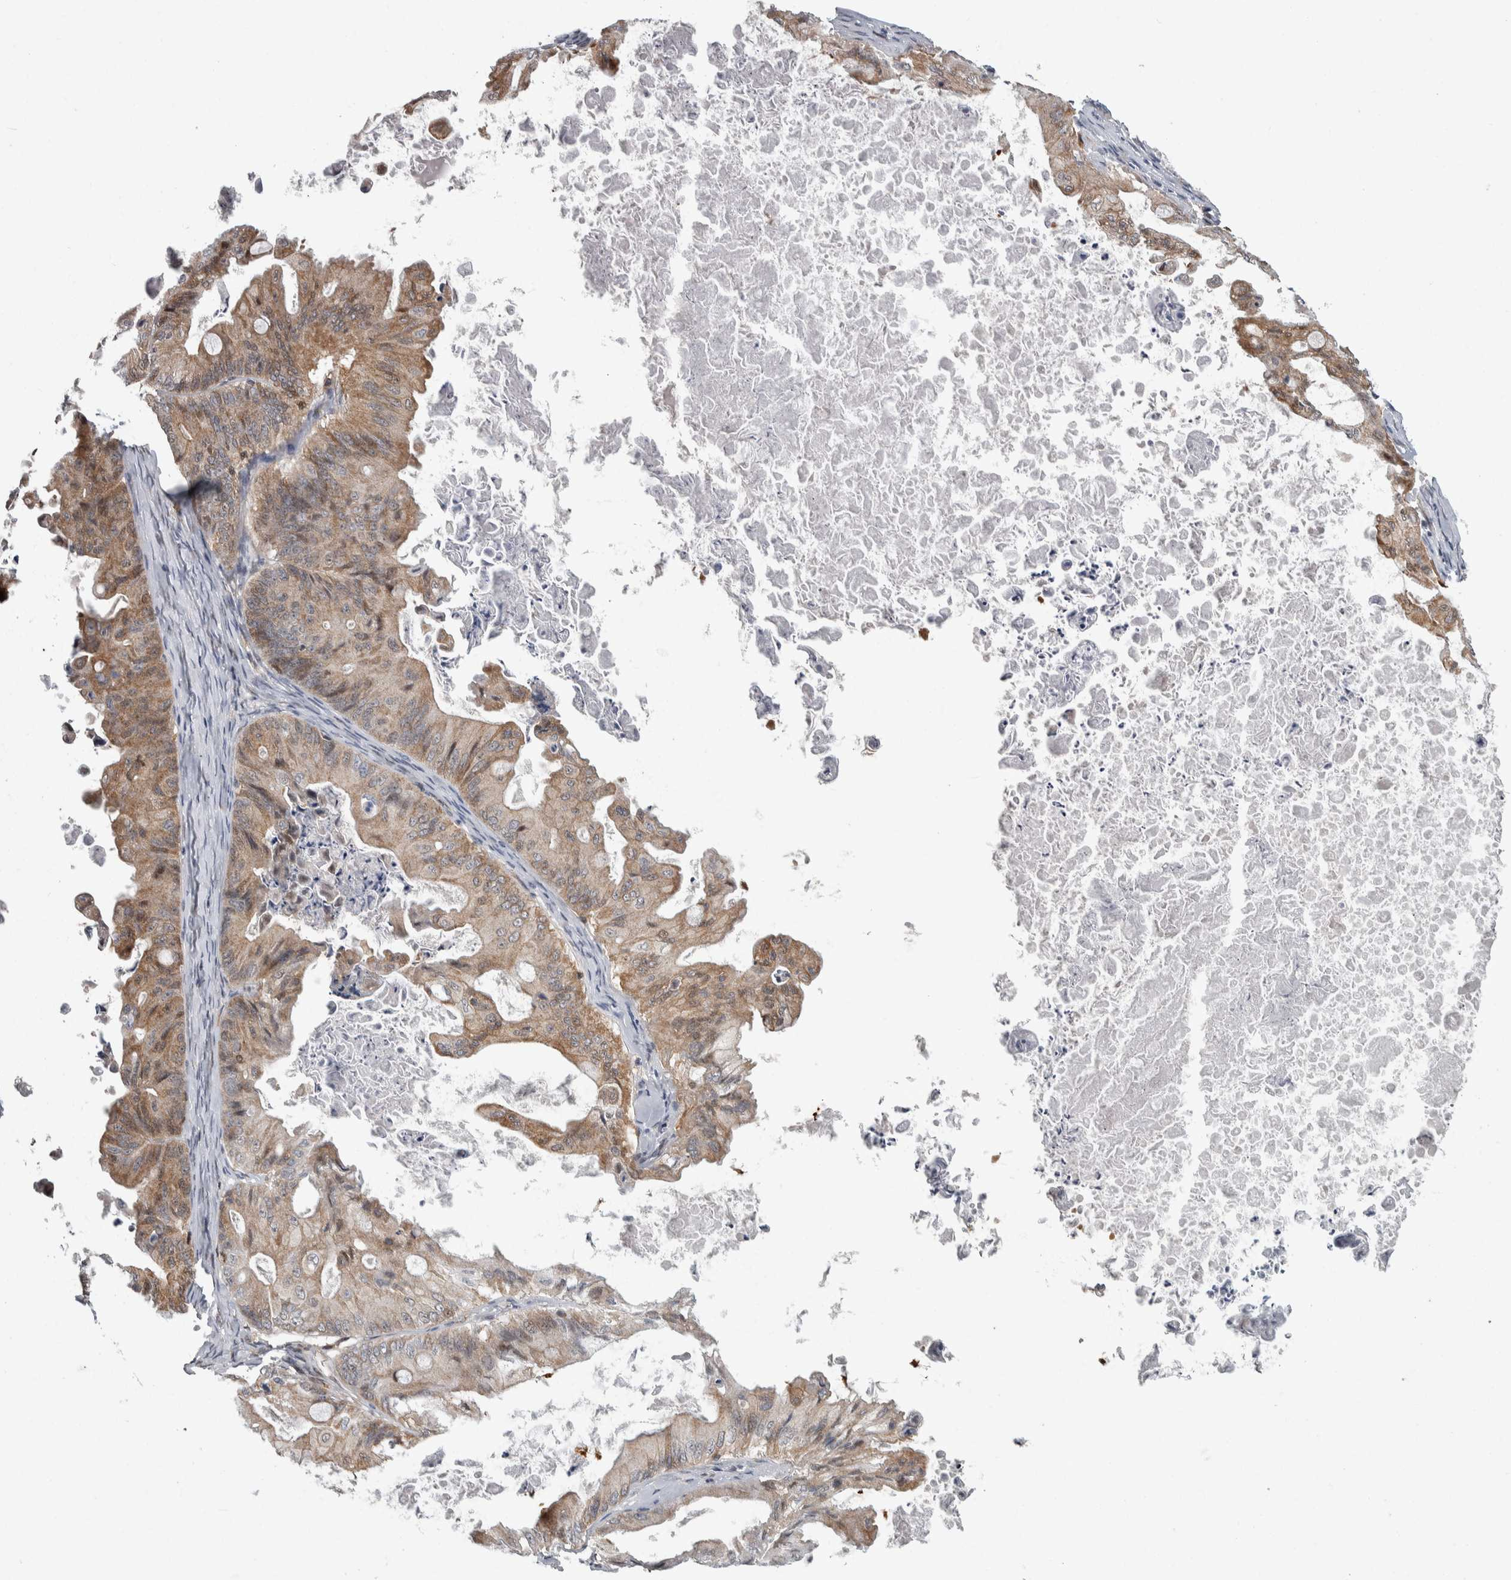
{"staining": {"intensity": "weak", "quantity": ">75%", "location": "cytoplasmic/membranous"}, "tissue": "ovarian cancer", "cell_type": "Tumor cells", "image_type": "cancer", "snomed": [{"axis": "morphology", "description": "Cystadenocarcinoma, mucinous, NOS"}, {"axis": "topography", "description": "Ovary"}], "caption": "Immunohistochemistry of mucinous cystadenocarcinoma (ovarian) reveals low levels of weak cytoplasmic/membranous positivity in approximately >75% of tumor cells.", "gene": "PTPA", "patient": {"sex": "female", "age": 37}}